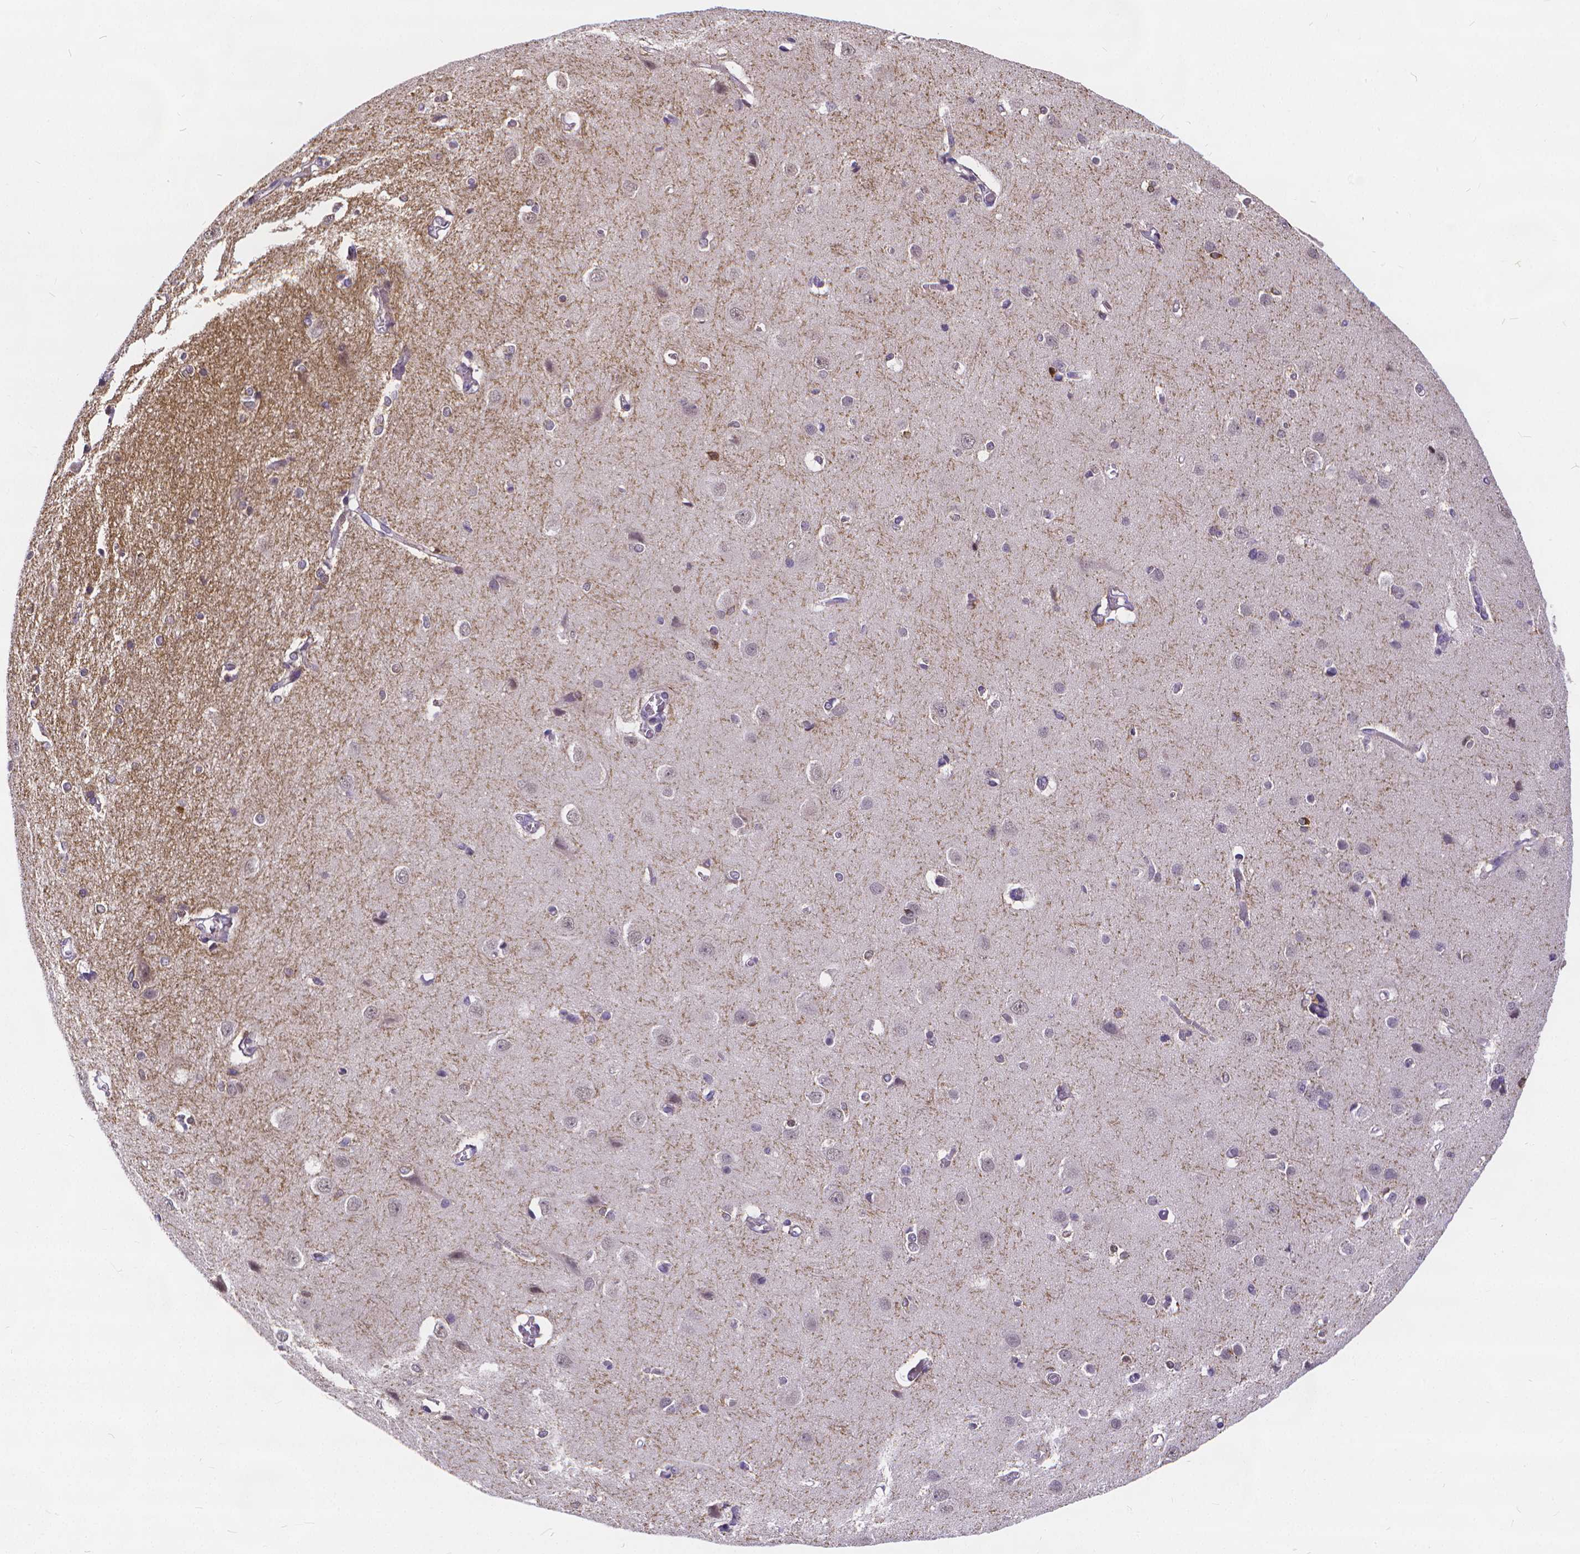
{"staining": {"intensity": "negative", "quantity": "none", "location": "none"}, "tissue": "cerebral cortex", "cell_type": "Endothelial cells", "image_type": "normal", "snomed": [{"axis": "morphology", "description": "Normal tissue, NOS"}, {"axis": "topography", "description": "Cerebral cortex"}], "caption": "This image is of unremarkable cerebral cortex stained with IHC to label a protein in brown with the nuclei are counter-stained blue. There is no staining in endothelial cells.", "gene": "GLRB", "patient": {"sex": "male", "age": 37}}